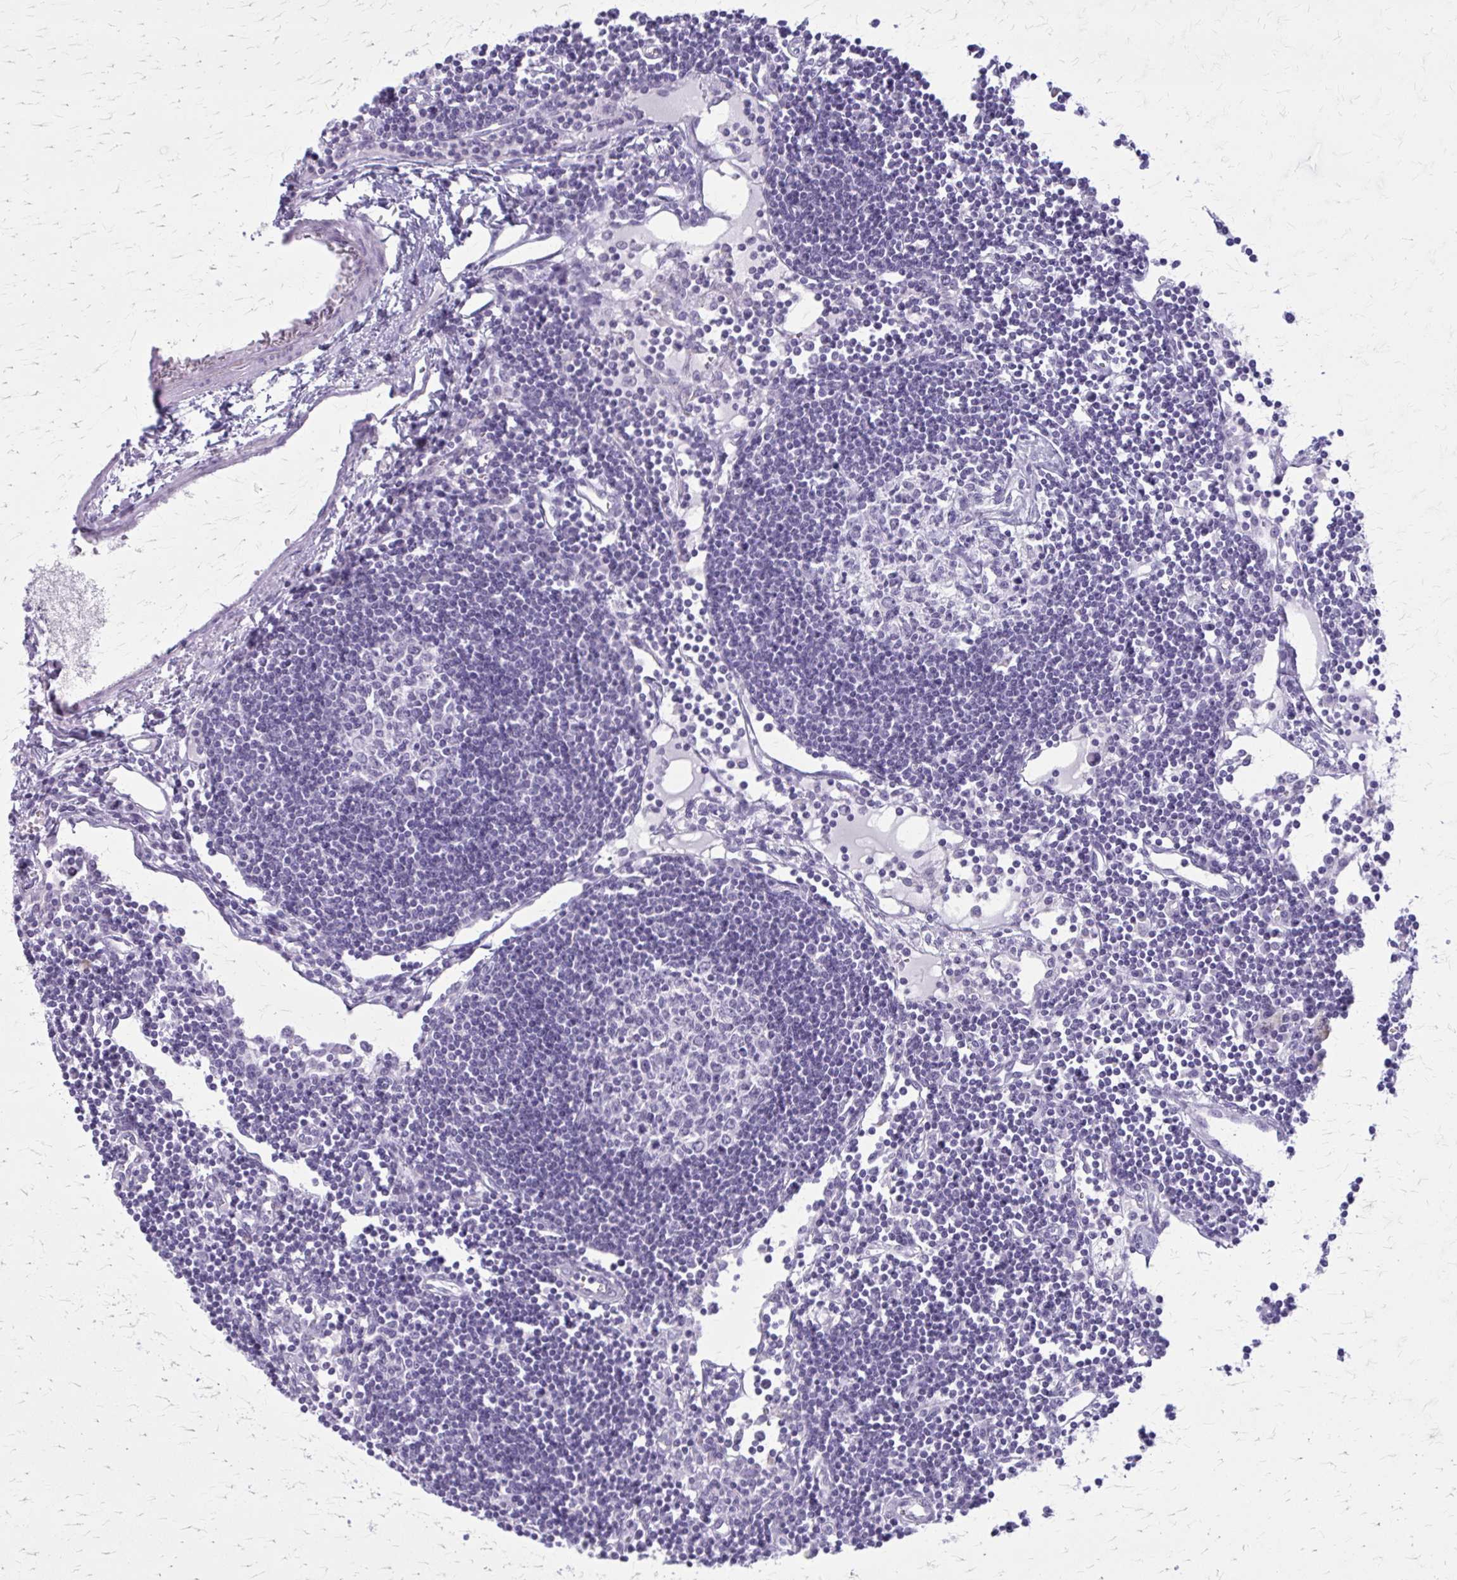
{"staining": {"intensity": "negative", "quantity": "none", "location": "none"}, "tissue": "lymph node", "cell_type": "Germinal center cells", "image_type": "normal", "snomed": [{"axis": "morphology", "description": "Normal tissue, NOS"}, {"axis": "topography", "description": "Lymph node"}], "caption": "An immunohistochemistry photomicrograph of unremarkable lymph node is shown. There is no staining in germinal center cells of lymph node.", "gene": "GAD1", "patient": {"sex": "female", "age": 65}}